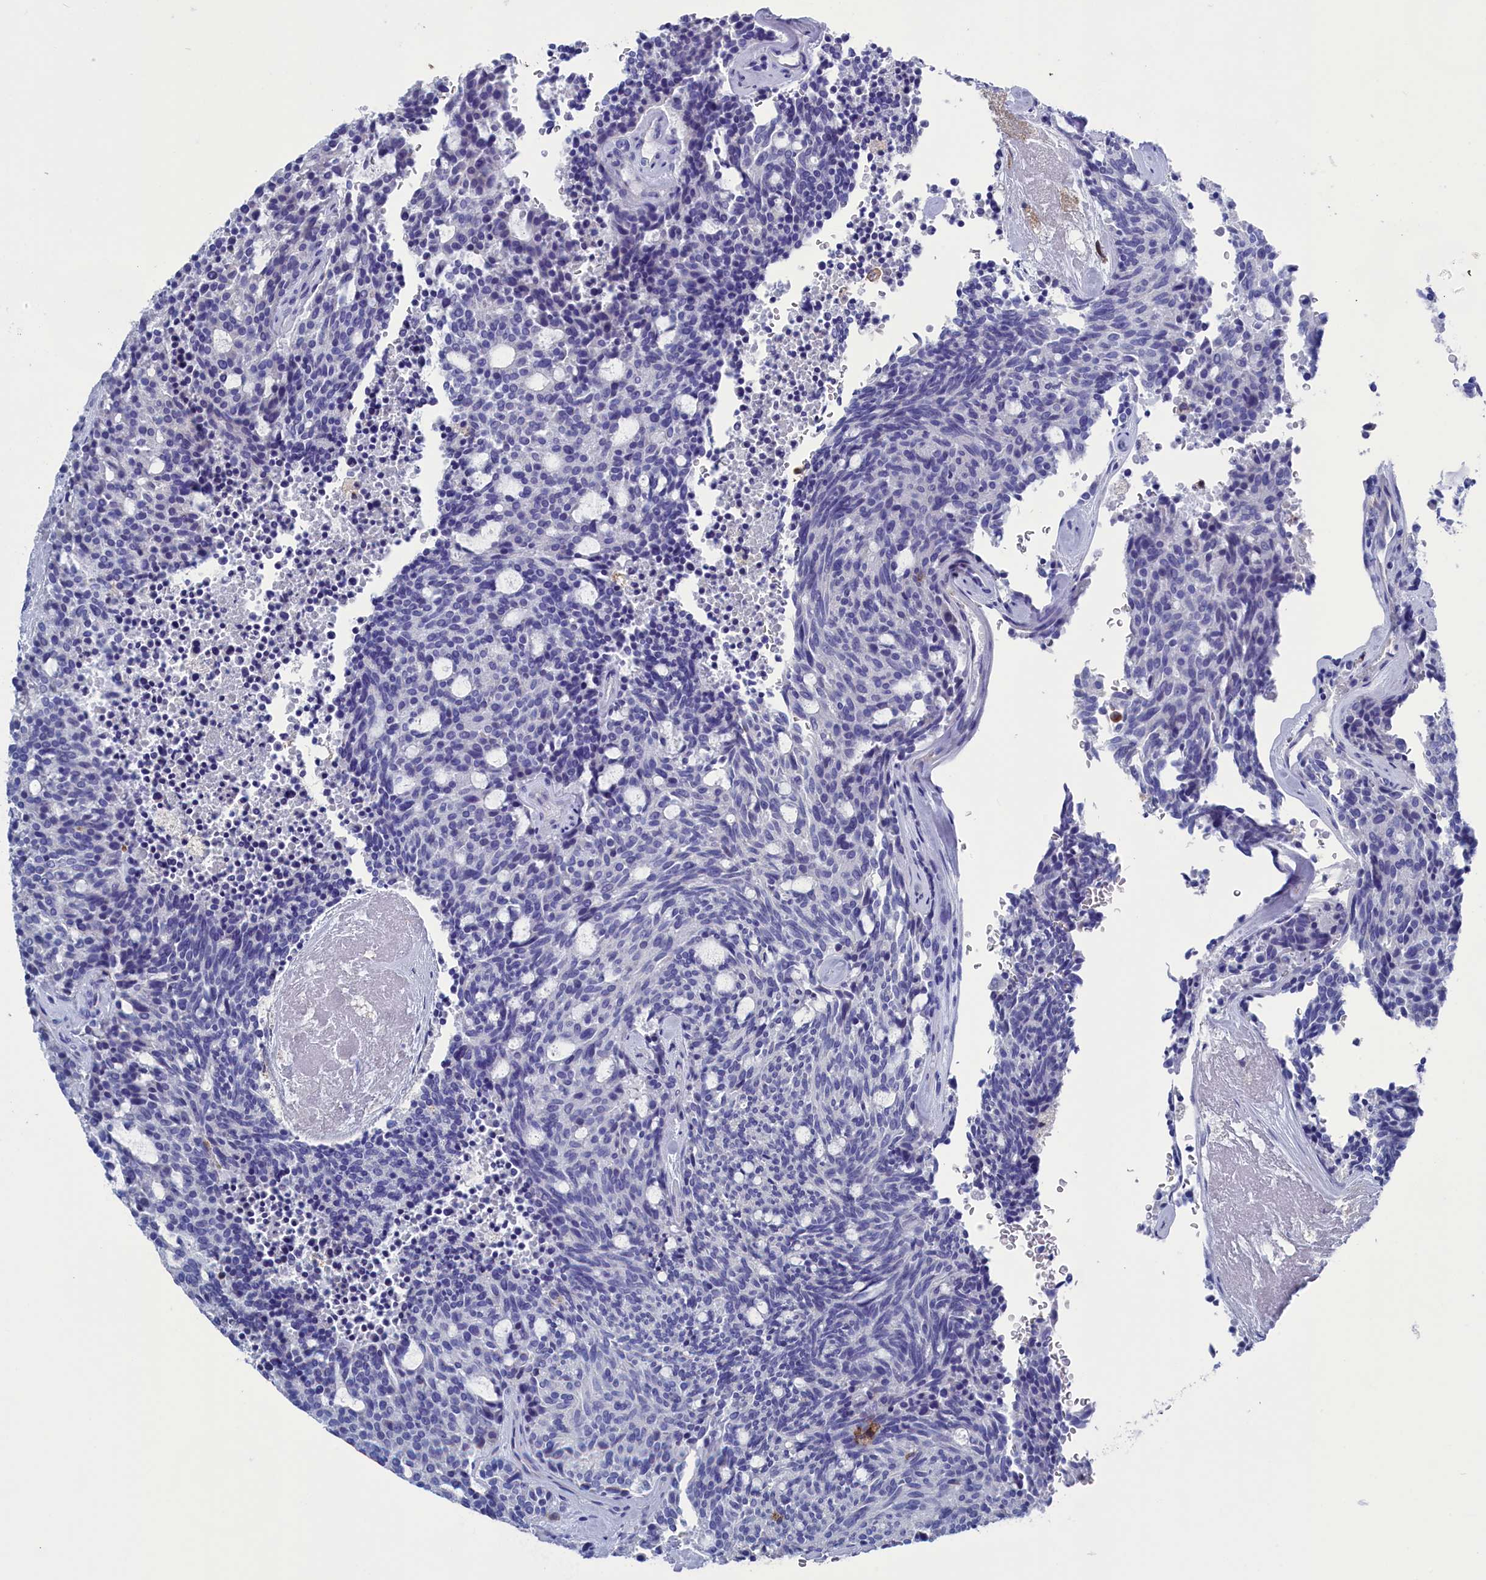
{"staining": {"intensity": "negative", "quantity": "none", "location": "none"}, "tissue": "carcinoid", "cell_type": "Tumor cells", "image_type": "cancer", "snomed": [{"axis": "morphology", "description": "Carcinoid, malignant, NOS"}, {"axis": "topography", "description": "Pancreas"}], "caption": "Immunohistochemistry (IHC) micrograph of neoplastic tissue: human carcinoid (malignant) stained with DAB demonstrates no significant protein expression in tumor cells.", "gene": "TYROBP", "patient": {"sex": "female", "age": 54}}